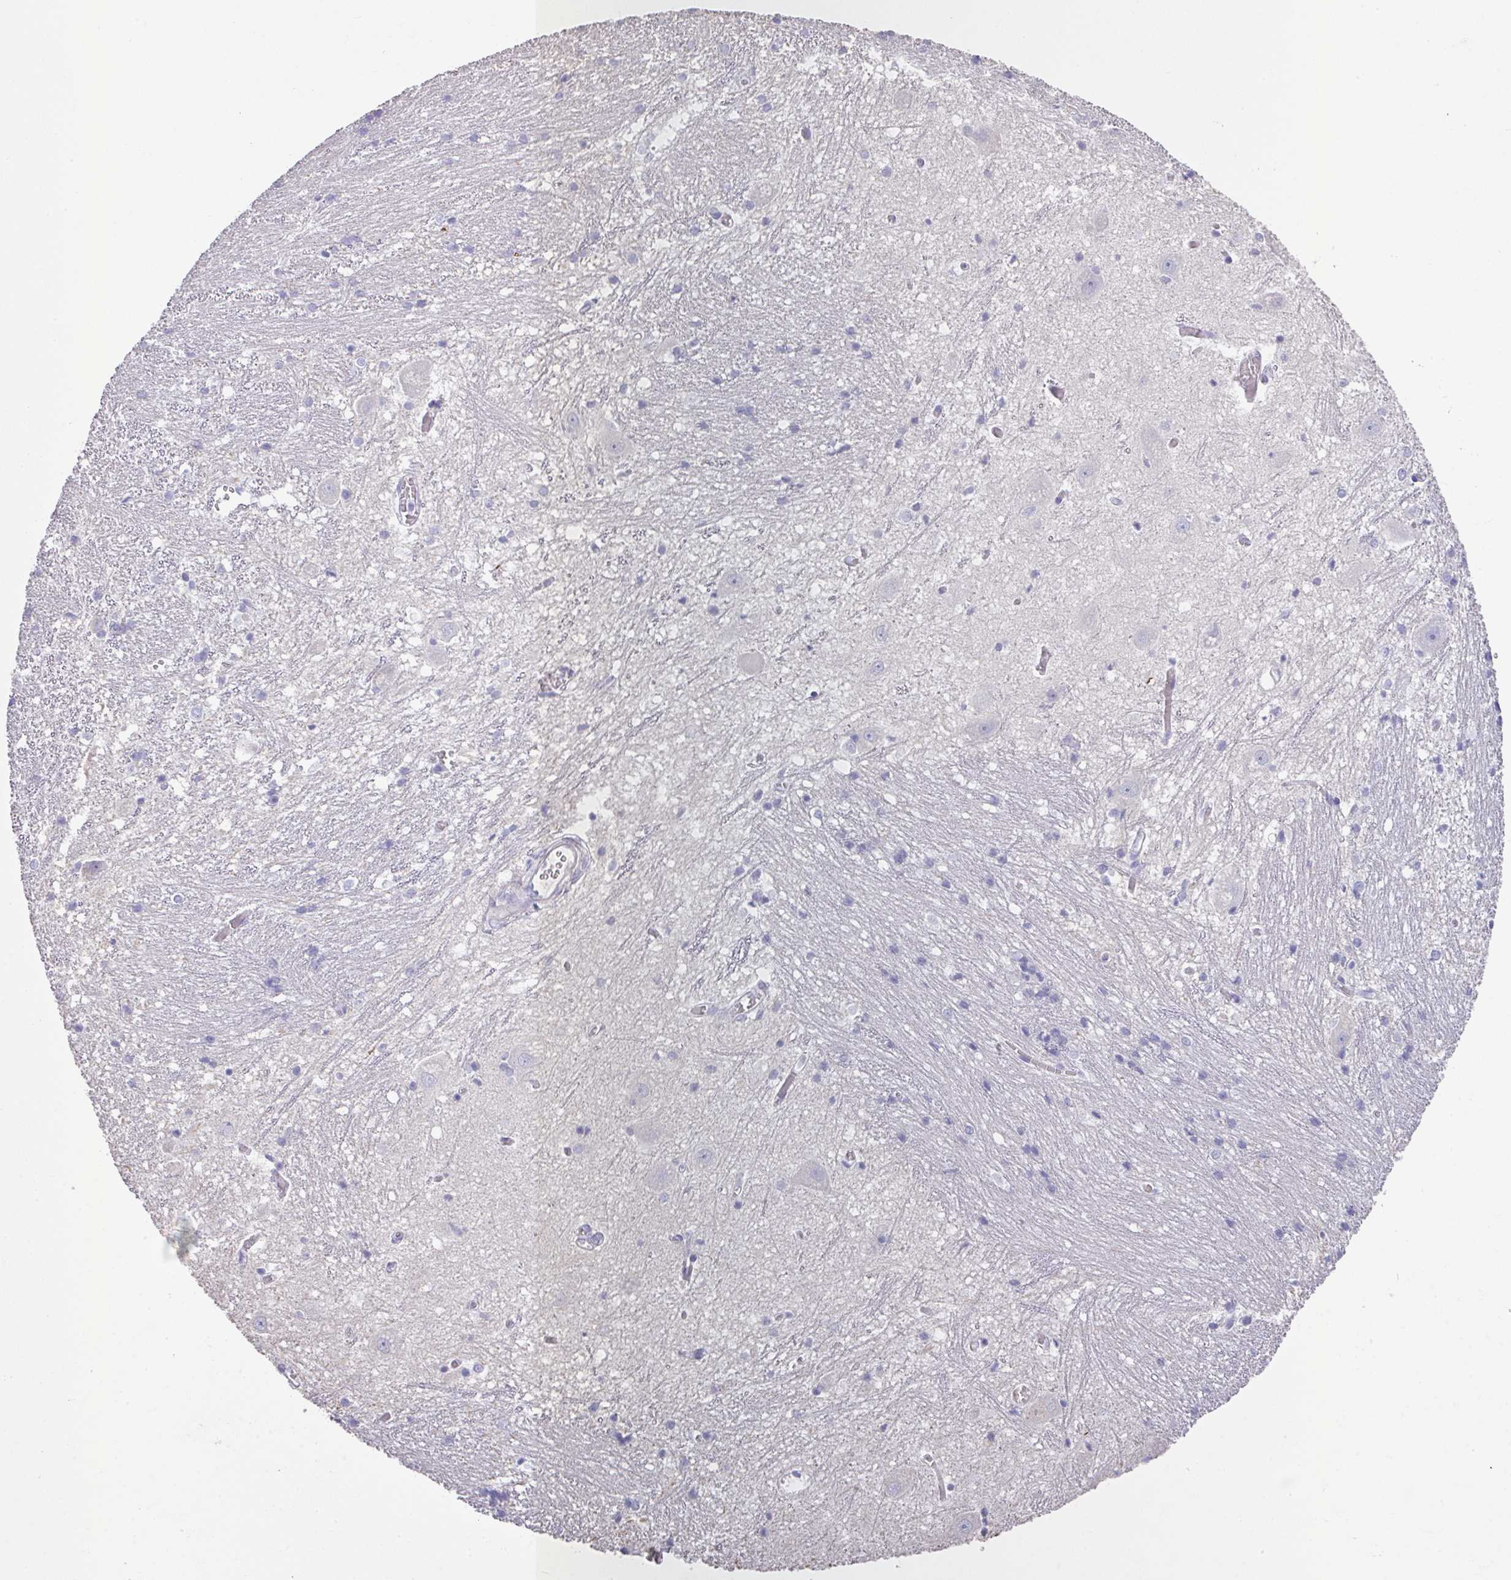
{"staining": {"intensity": "negative", "quantity": "none", "location": "none"}, "tissue": "caudate", "cell_type": "Glial cells", "image_type": "normal", "snomed": [{"axis": "morphology", "description": "Normal tissue, NOS"}, {"axis": "topography", "description": "Lateral ventricle wall"}], "caption": "A high-resolution histopathology image shows IHC staining of unremarkable caudate, which shows no significant positivity in glial cells.", "gene": "GLI4", "patient": {"sex": "male", "age": 37}}